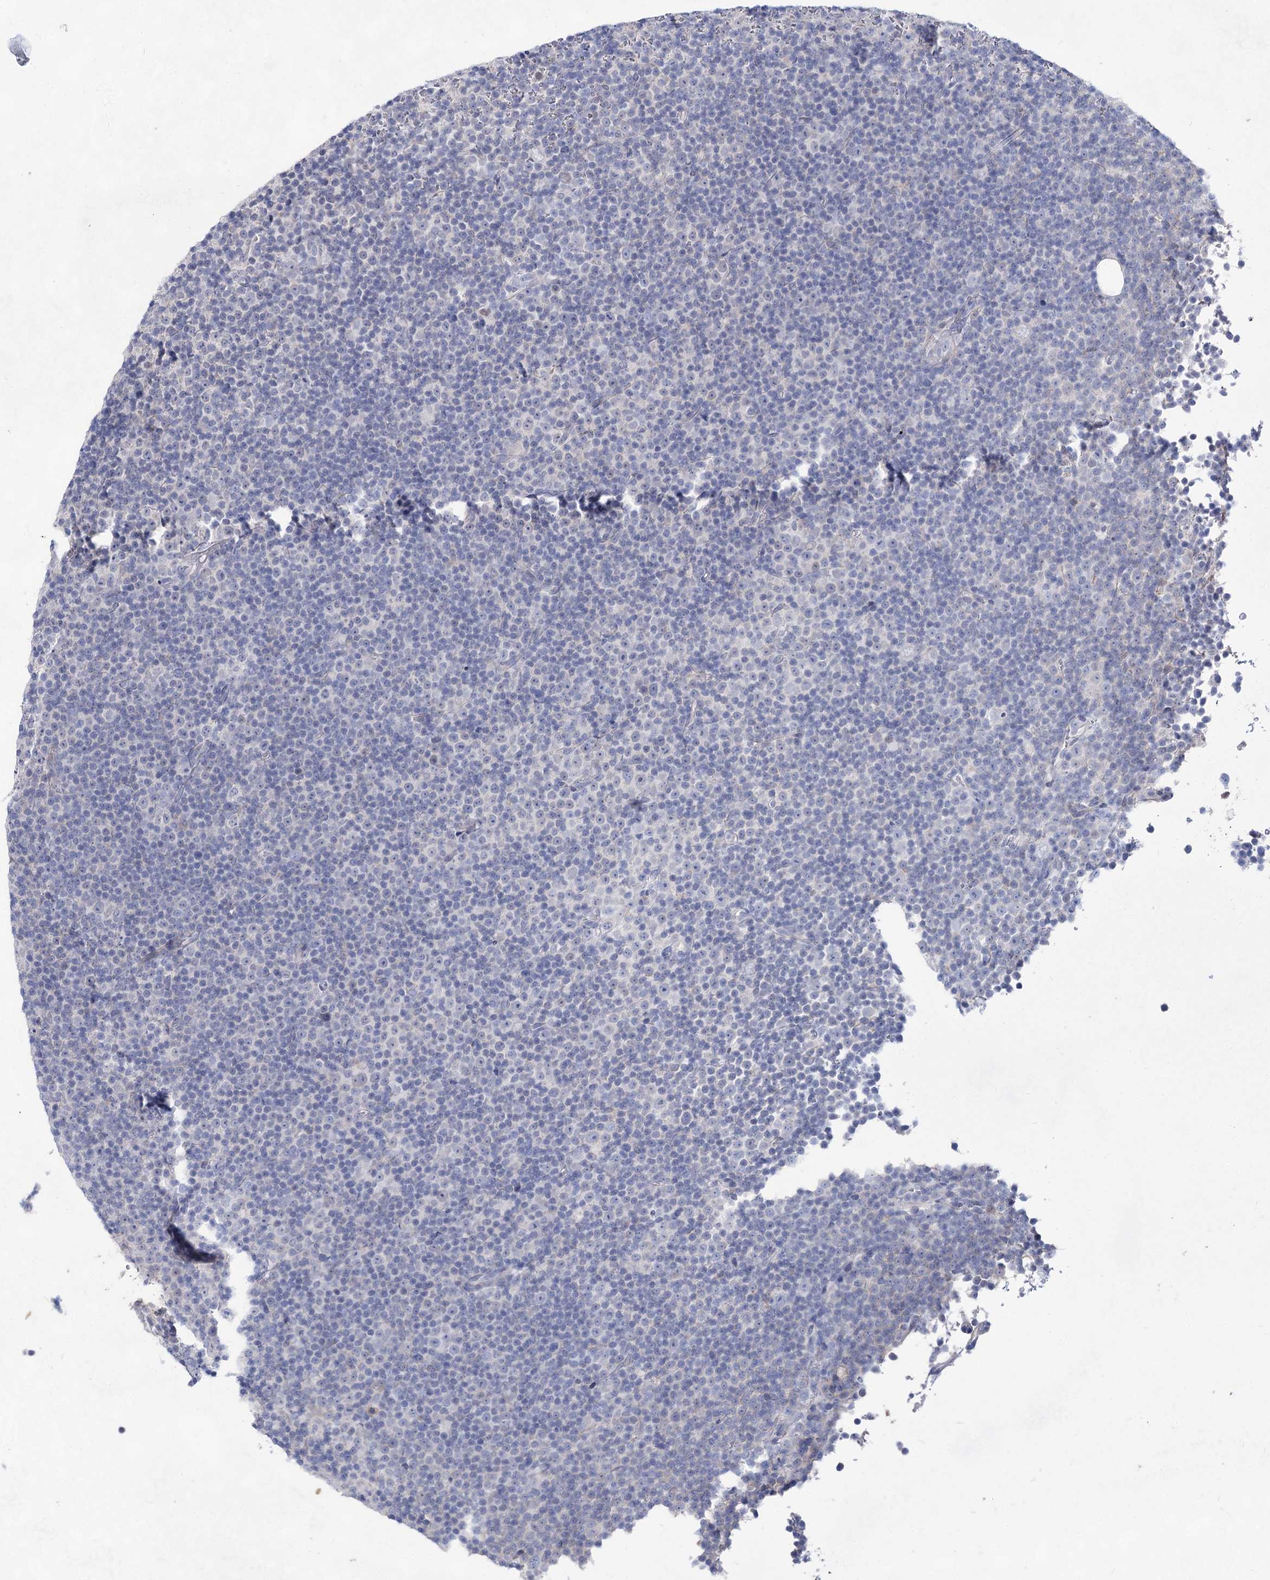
{"staining": {"intensity": "negative", "quantity": "none", "location": "none"}, "tissue": "lymphoma", "cell_type": "Tumor cells", "image_type": "cancer", "snomed": [{"axis": "morphology", "description": "Malignant lymphoma, non-Hodgkin's type, Low grade"}, {"axis": "topography", "description": "Lymph node"}], "caption": "Immunohistochemical staining of malignant lymphoma, non-Hodgkin's type (low-grade) displays no significant positivity in tumor cells.", "gene": "UGDH", "patient": {"sex": "female", "age": 67}}